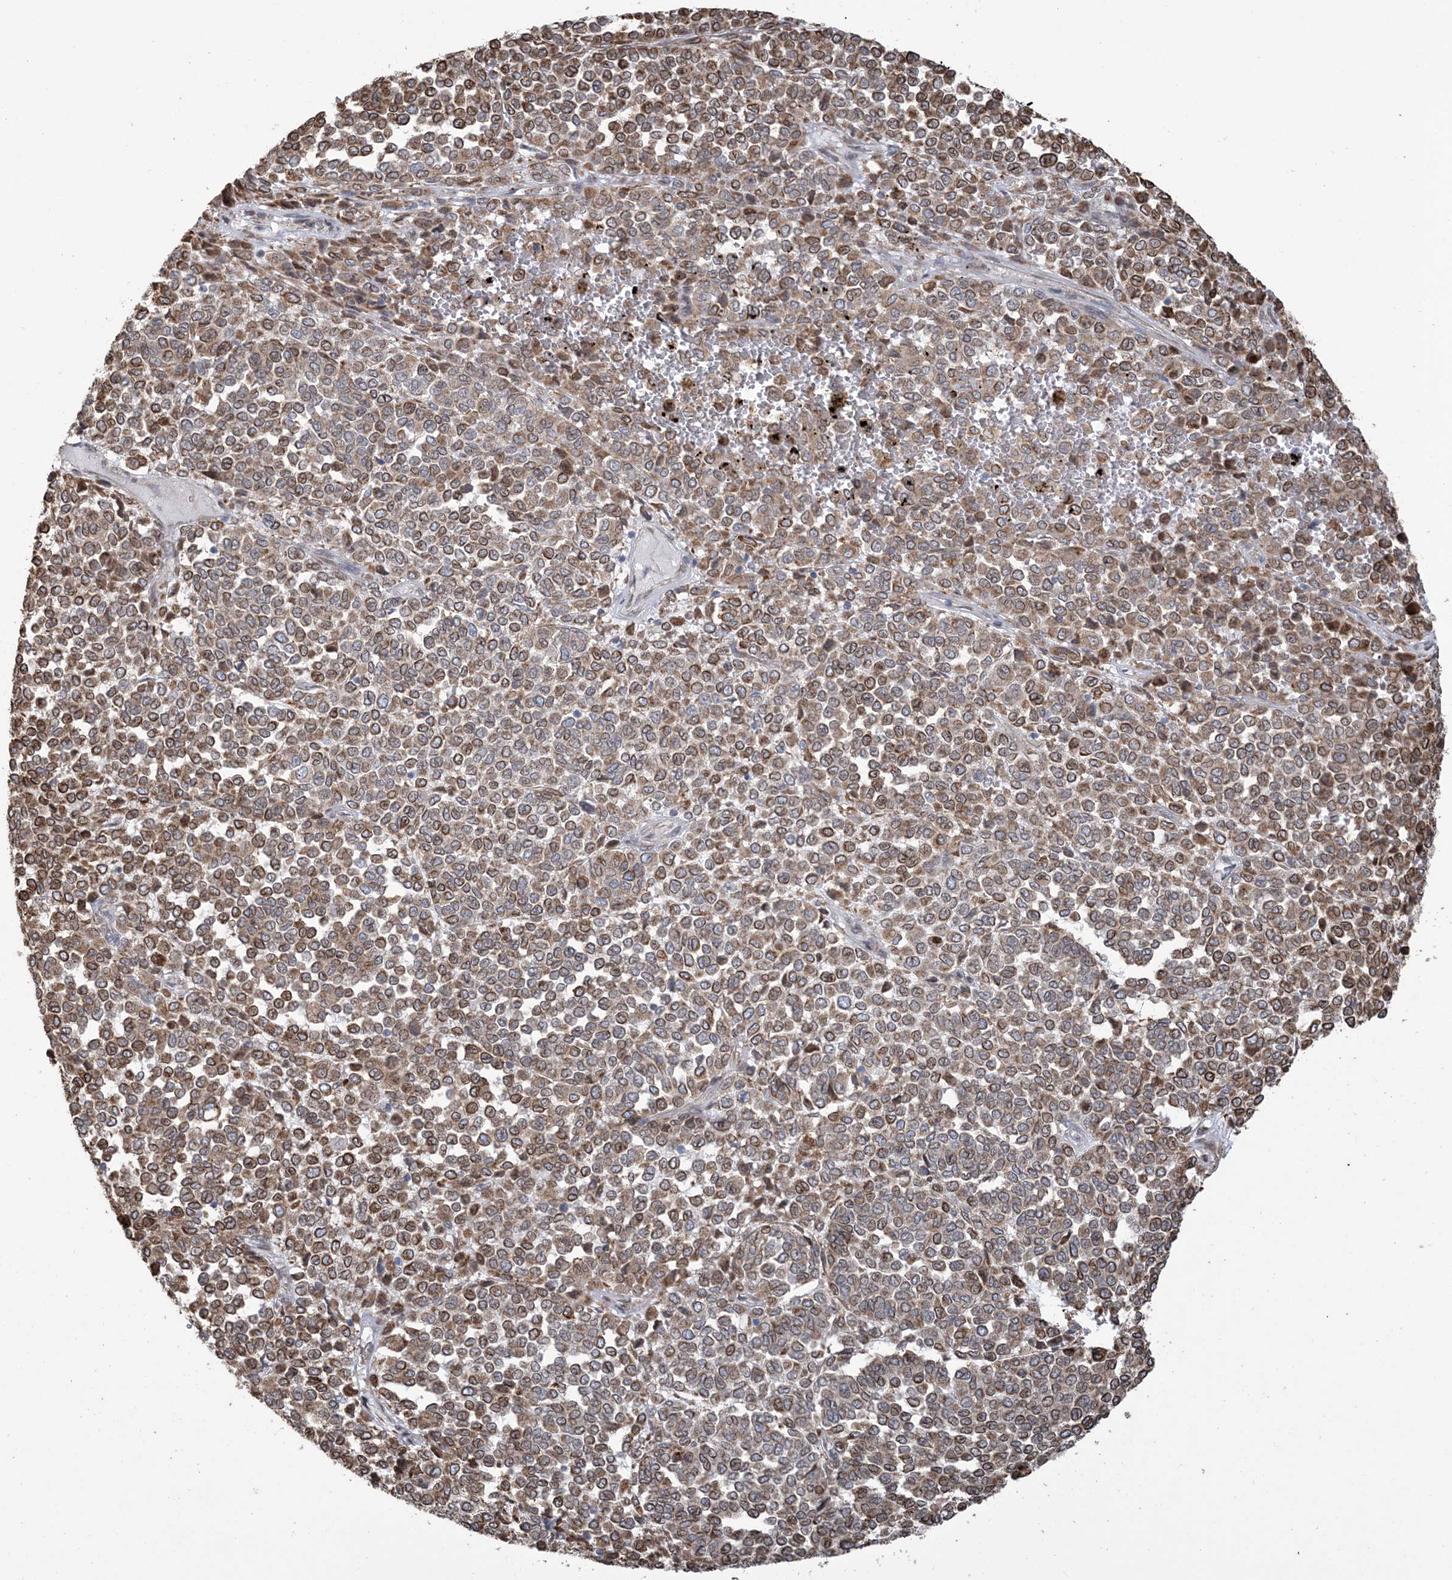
{"staining": {"intensity": "moderate", "quantity": ">75%", "location": "cytoplasmic/membranous"}, "tissue": "melanoma", "cell_type": "Tumor cells", "image_type": "cancer", "snomed": [{"axis": "morphology", "description": "Malignant melanoma, Metastatic site"}, {"axis": "topography", "description": "Pancreas"}], "caption": "Moderate cytoplasmic/membranous positivity is seen in about >75% of tumor cells in malignant melanoma (metastatic site). (brown staining indicates protein expression, while blue staining denotes nuclei).", "gene": "SHANK1", "patient": {"sex": "female", "age": 30}}